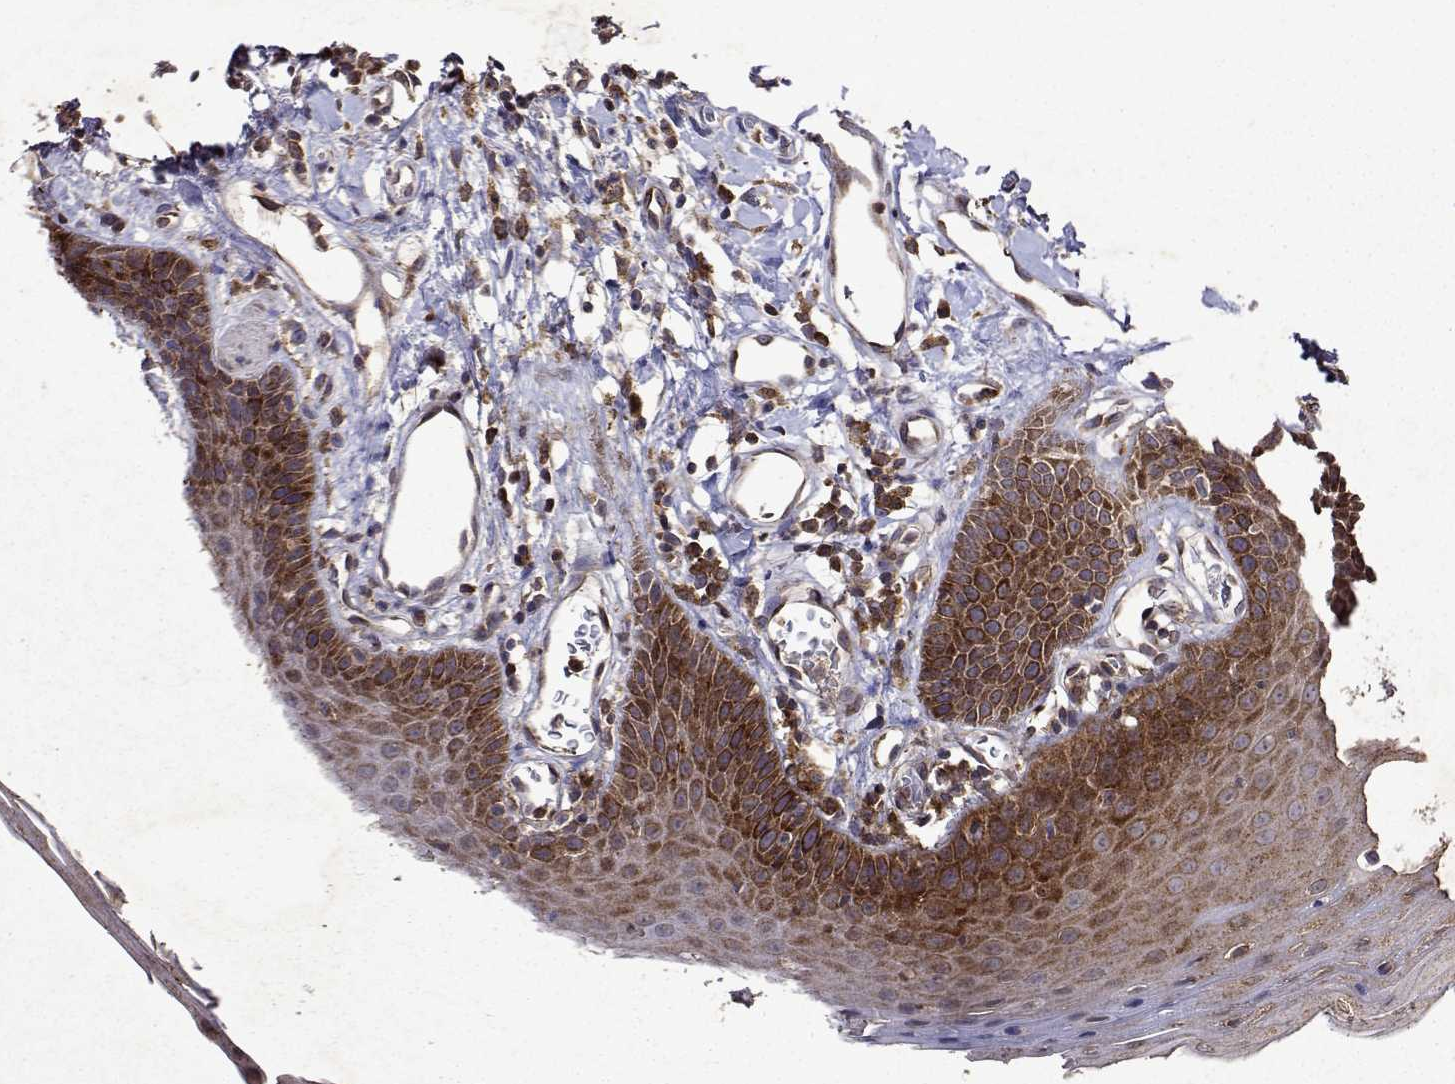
{"staining": {"intensity": "moderate", "quantity": ">75%", "location": "cytoplasmic/membranous"}, "tissue": "oral mucosa", "cell_type": "Squamous epithelial cells", "image_type": "normal", "snomed": [{"axis": "morphology", "description": "Normal tissue, NOS"}, {"axis": "topography", "description": "Oral tissue"}, {"axis": "topography", "description": "Tounge, NOS"}], "caption": "Immunohistochemical staining of unremarkable human oral mucosa displays medium levels of moderate cytoplasmic/membranous positivity in approximately >75% of squamous epithelial cells. (DAB IHC, brown staining for protein, blue staining for nuclei).", "gene": "TARBP2", "patient": {"sex": "female", "age": 59}}